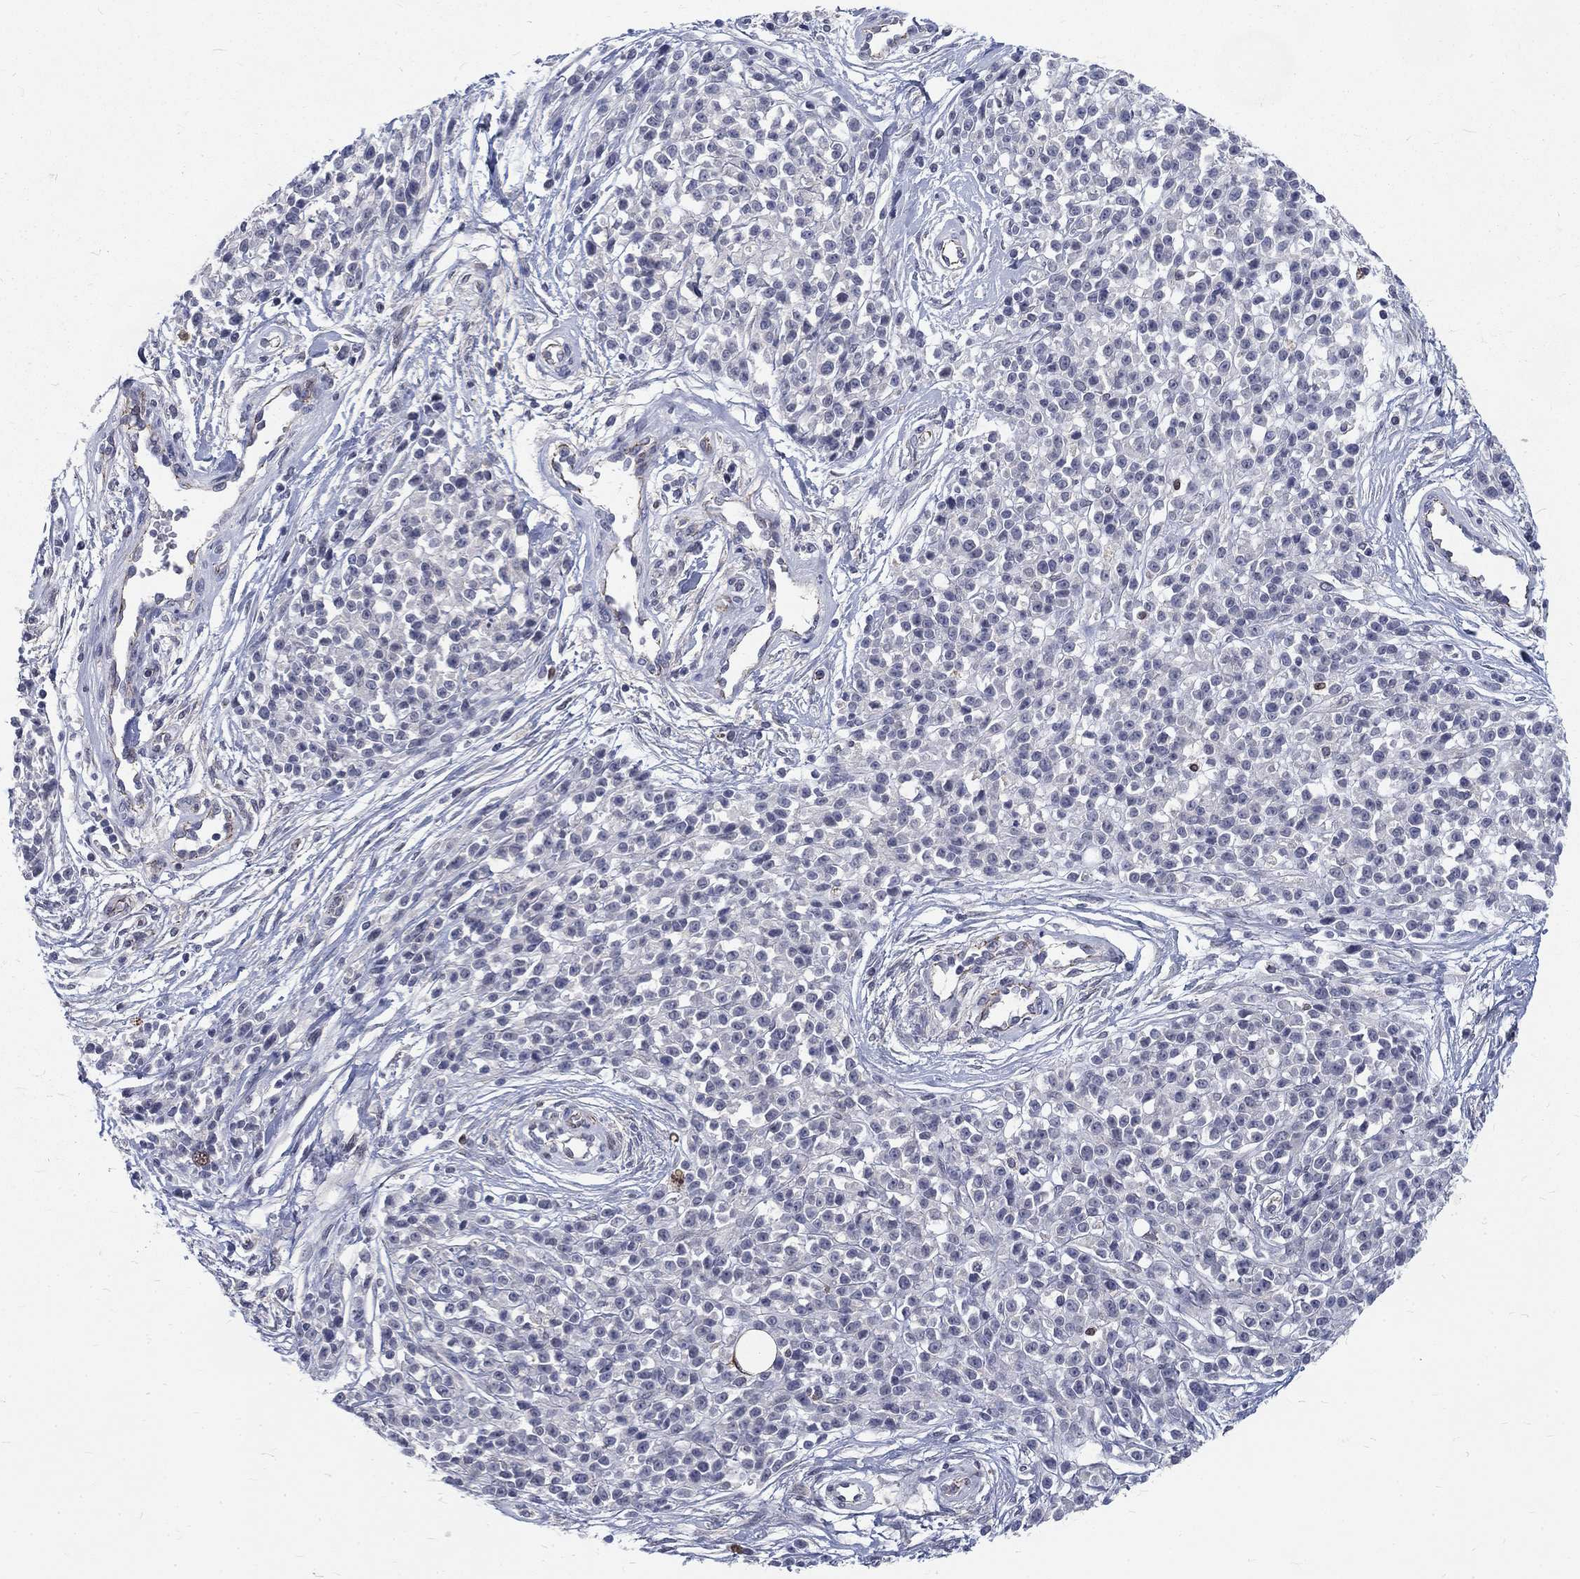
{"staining": {"intensity": "negative", "quantity": "none", "location": "none"}, "tissue": "melanoma", "cell_type": "Tumor cells", "image_type": "cancer", "snomed": [{"axis": "morphology", "description": "Malignant melanoma, NOS"}, {"axis": "topography", "description": "Skin"}, {"axis": "topography", "description": "Skin of trunk"}], "caption": "High power microscopy photomicrograph of an immunohistochemistry (IHC) photomicrograph of melanoma, revealing no significant expression in tumor cells.", "gene": "PHKA1", "patient": {"sex": "male", "age": 74}}